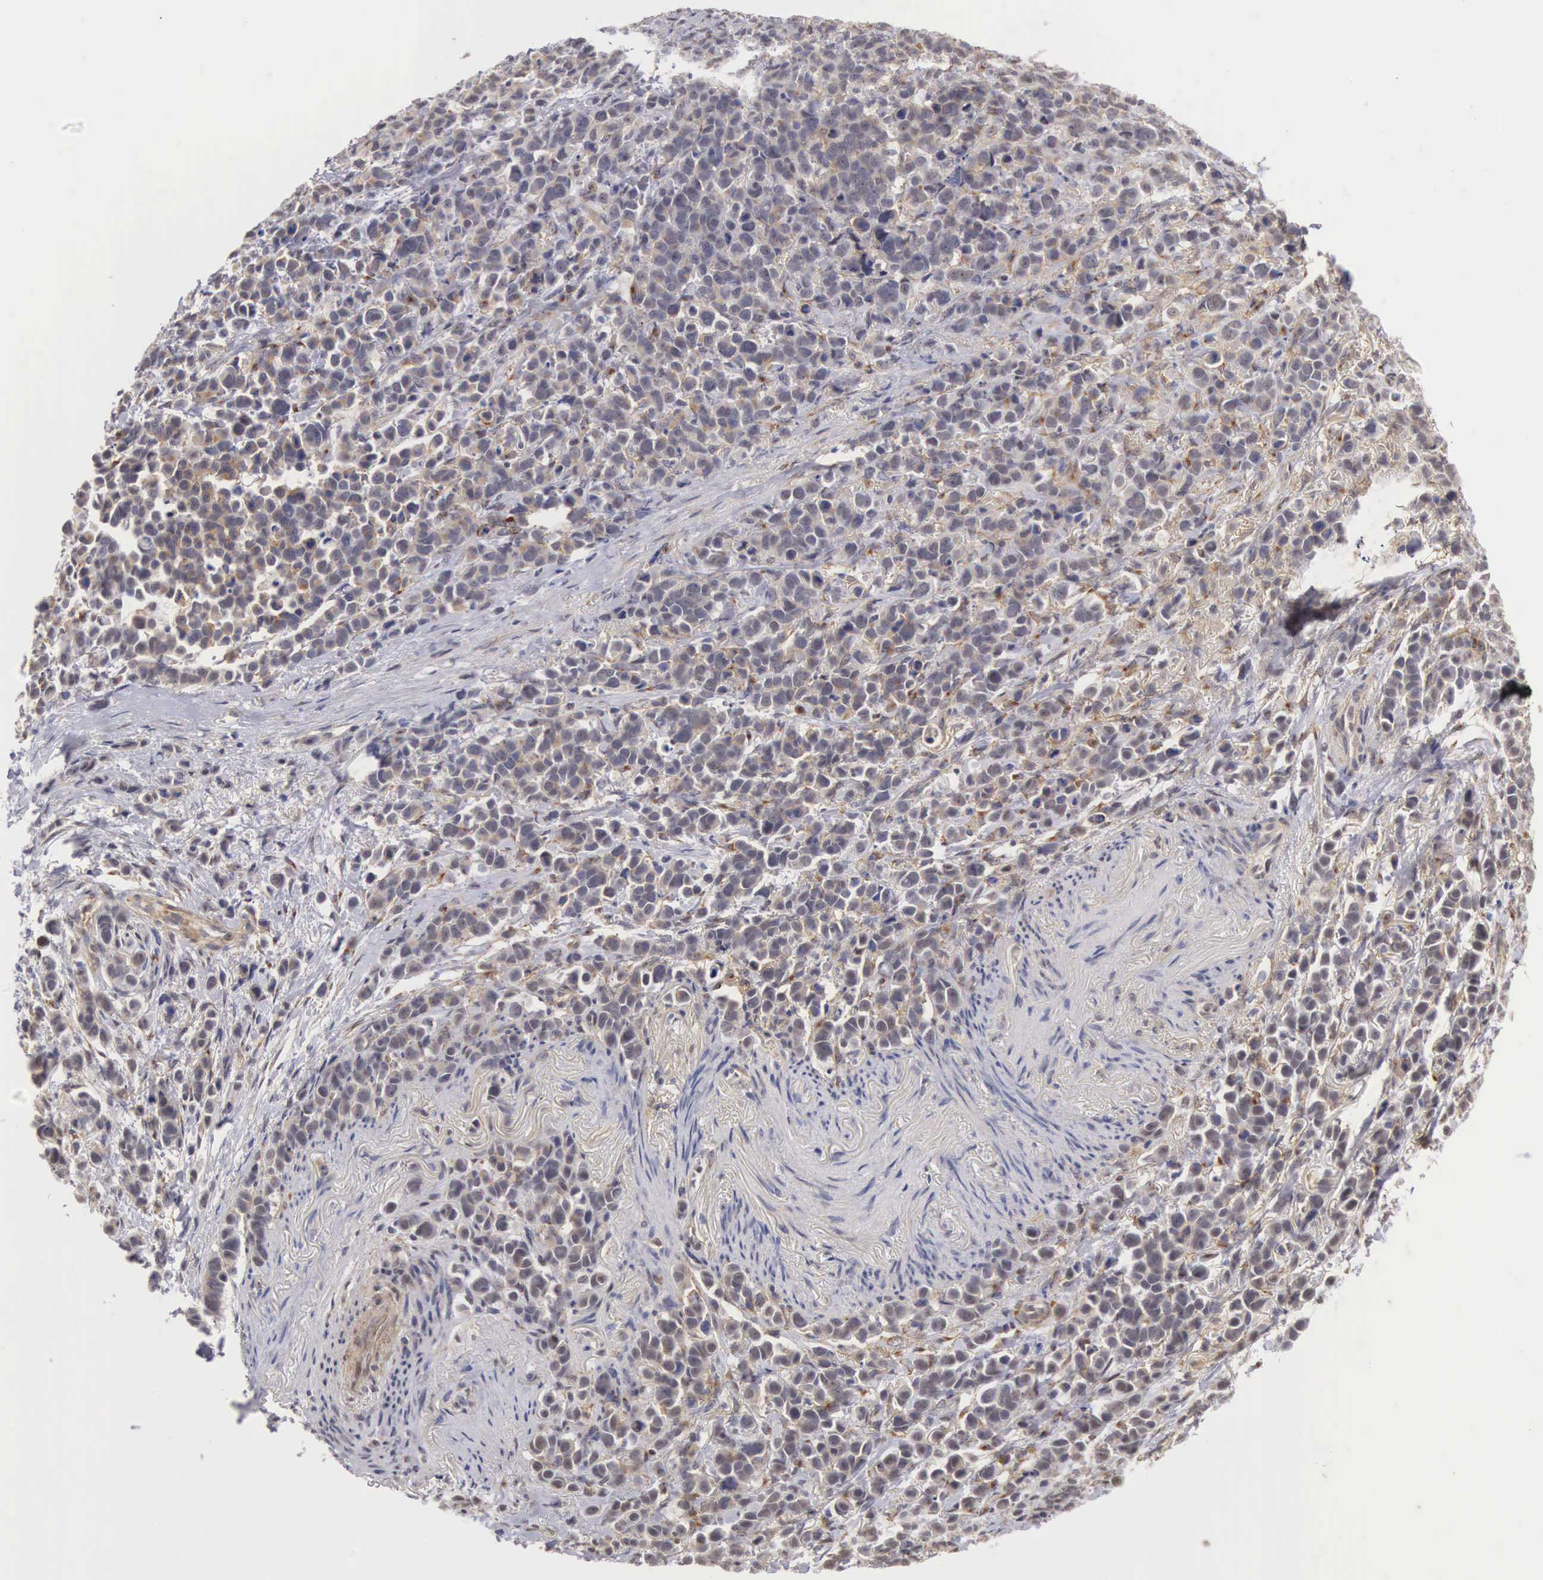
{"staining": {"intensity": "weak", "quantity": "<25%", "location": "cytoplasmic/membranous"}, "tissue": "stomach cancer", "cell_type": "Tumor cells", "image_type": "cancer", "snomed": [{"axis": "morphology", "description": "Adenocarcinoma, NOS"}, {"axis": "topography", "description": "Stomach, upper"}], "caption": "Immunohistochemistry (IHC) of human adenocarcinoma (stomach) exhibits no expression in tumor cells.", "gene": "NR4A2", "patient": {"sex": "male", "age": 71}}